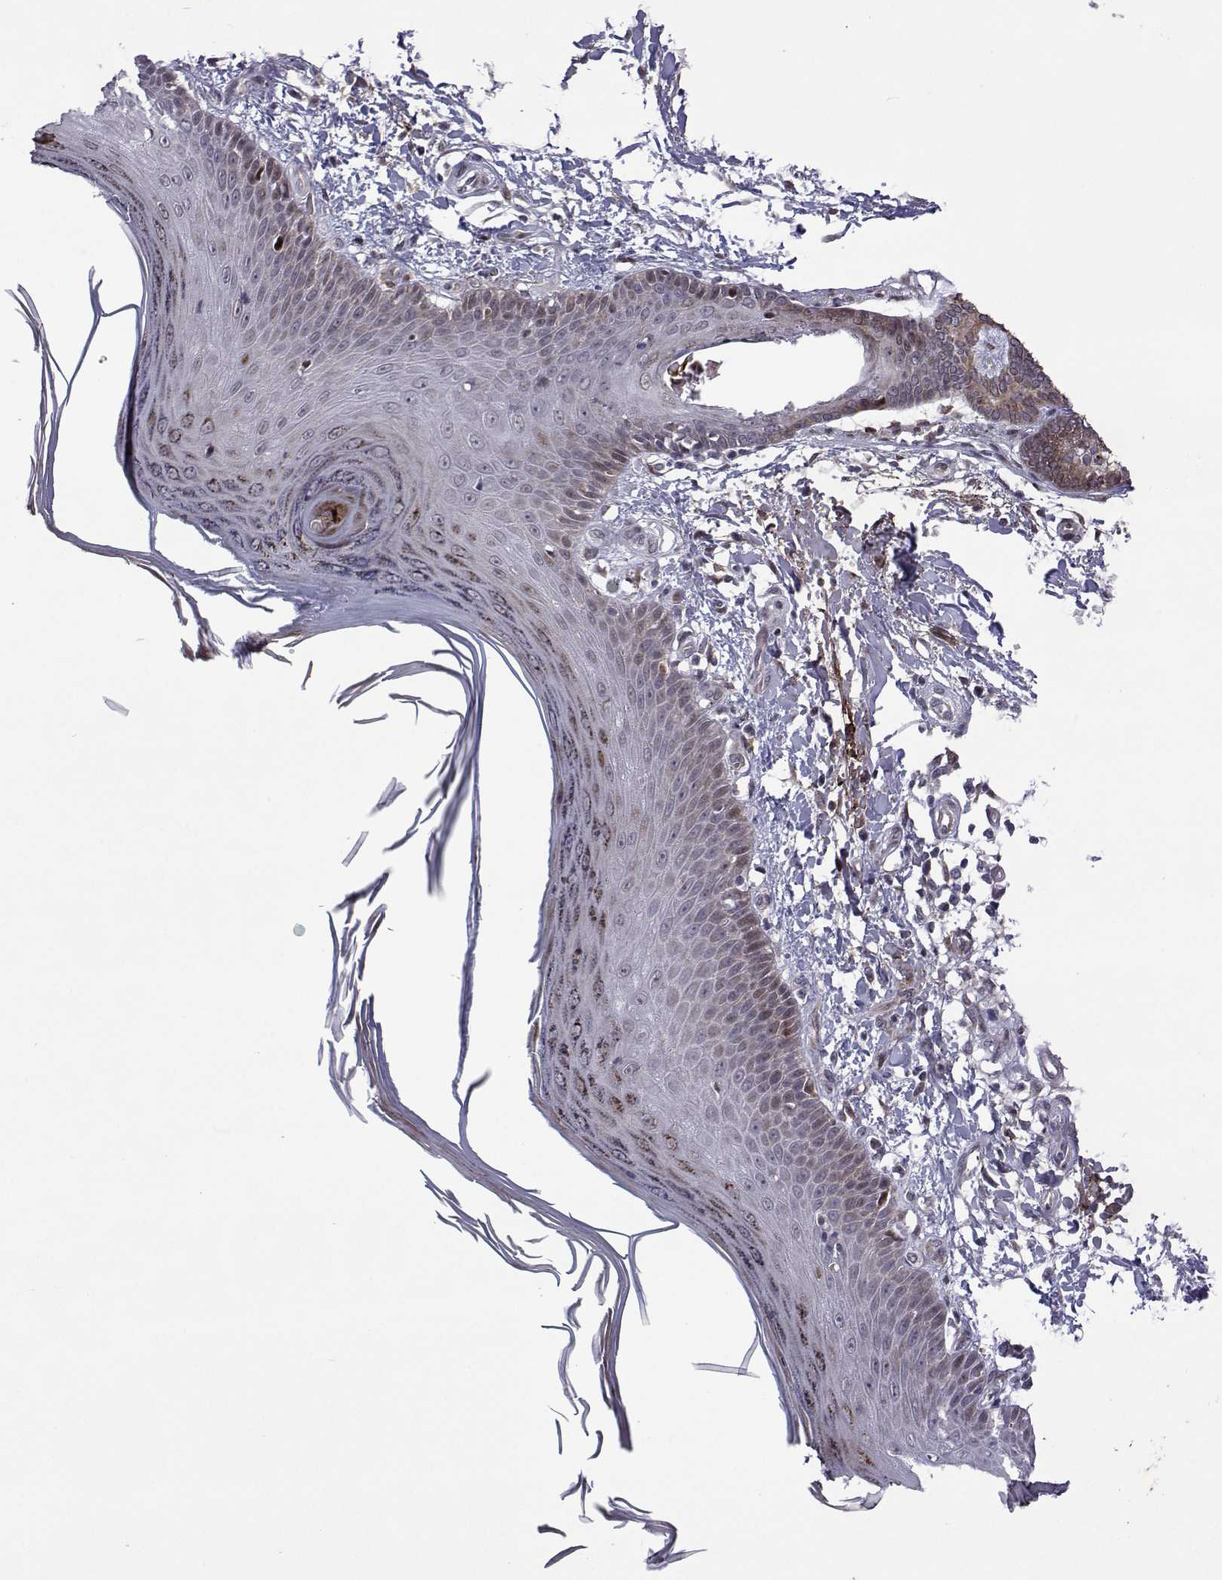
{"staining": {"intensity": "negative", "quantity": "none", "location": "none"}, "tissue": "skin", "cell_type": "Fibroblasts", "image_type": "normal", "snomed": [{"axis": "morphology", "description": "Normal tissue, NOS"}, {"axis": "topography", "description": "Skin"}], "caption": "A high-resolution photomicrograph shows immunohistochemistry staining of benign skin, which displays no significant staining in fibroblasts.", "gene": "EFCAB3", "patient": {"sex": "female", "age": 62}}